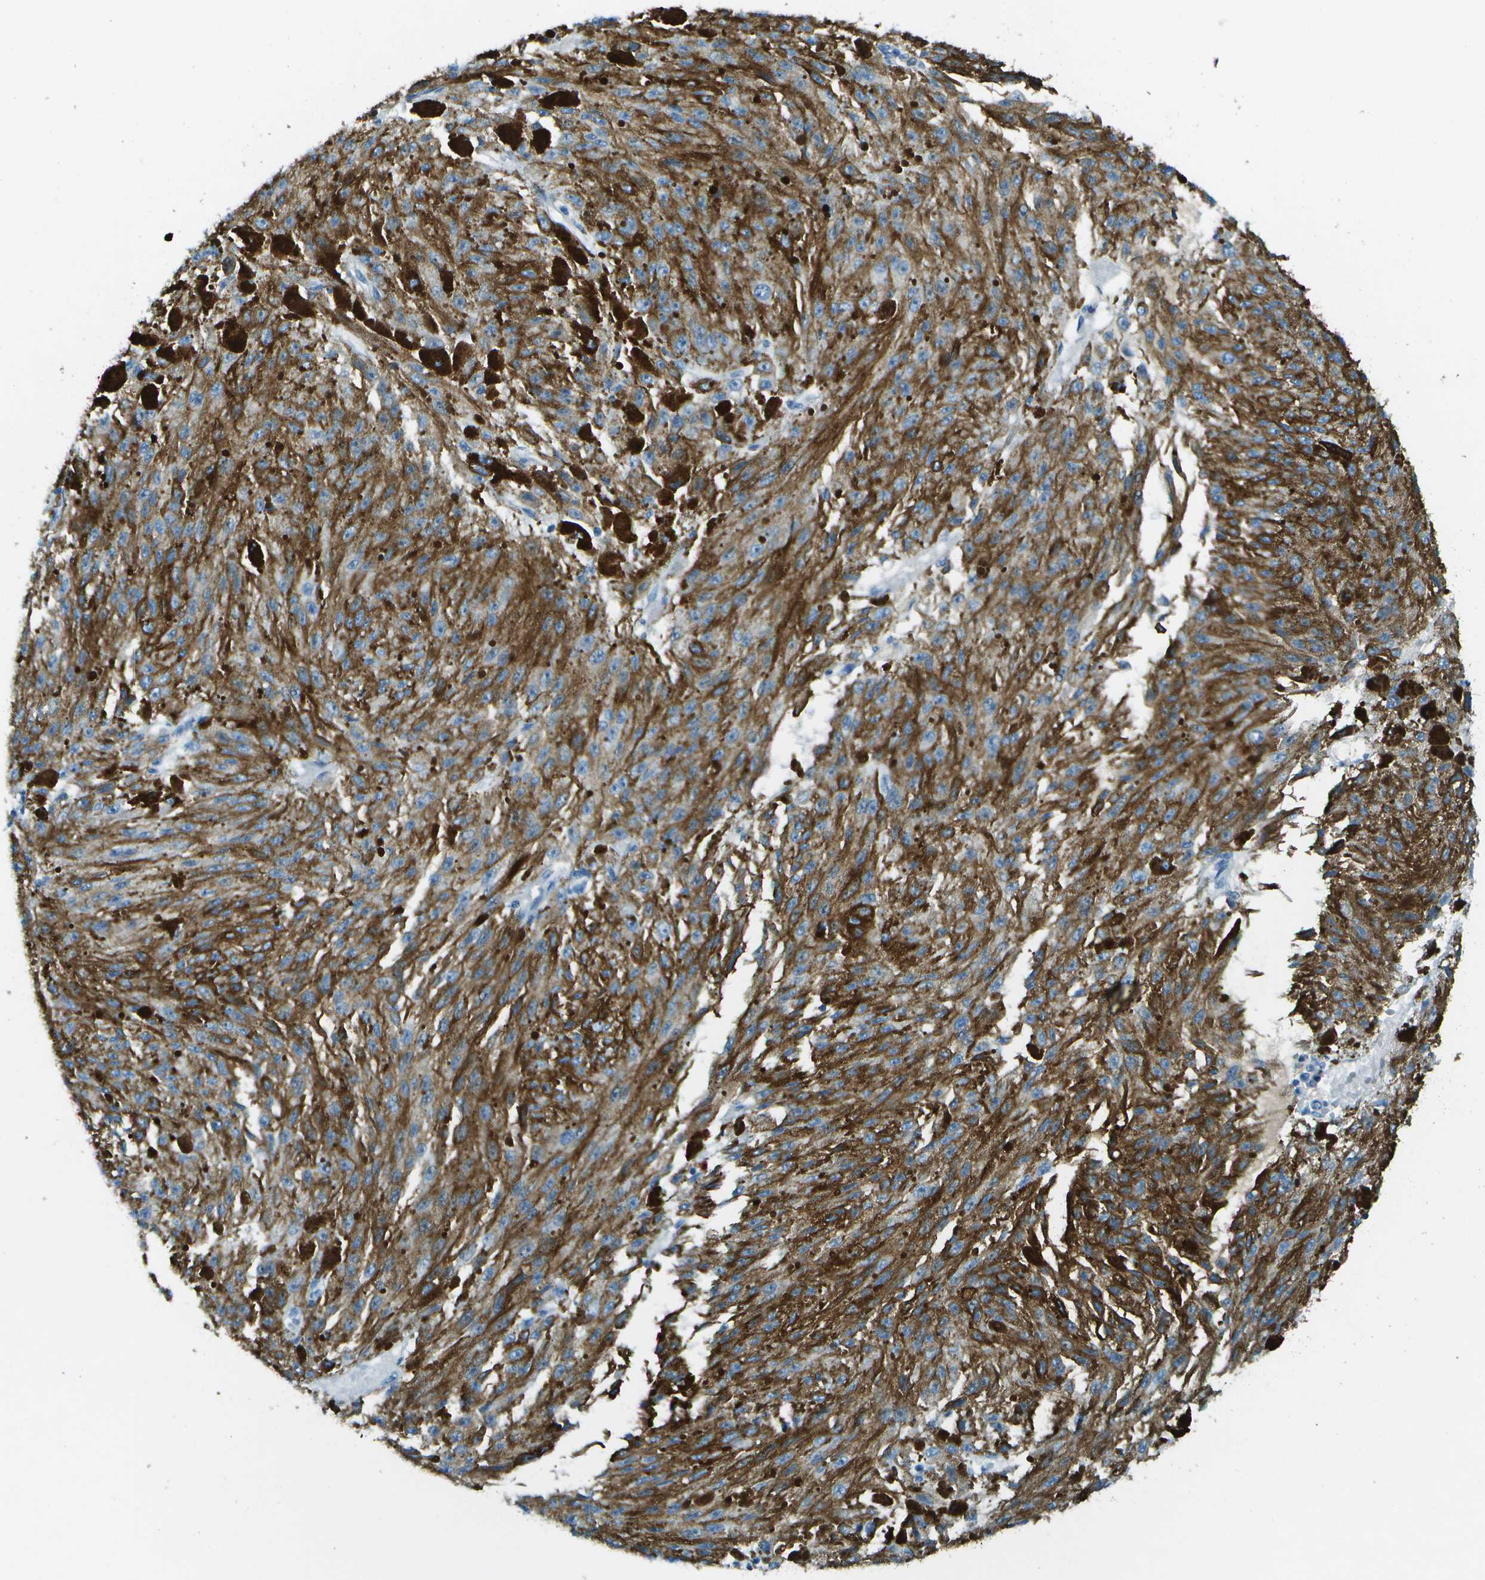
{"staining": {"intensity": "negative", "quantity": "none", "location": "none"}, "tissue": "melanoma", "cell_type": "Tumor cells", "image_type": "cancer", "snomed": [{"axis": "morphology", "description": "Malignant melanoma, NOS"}, {"axis": "topography", "description": "Other"}], "caption": "Malignant melanoma was stained to show a protein in brown. There is no significant staining in tumor cells.", "gene": "LGI2", "patient": {"sex": "male", "age": 79}}